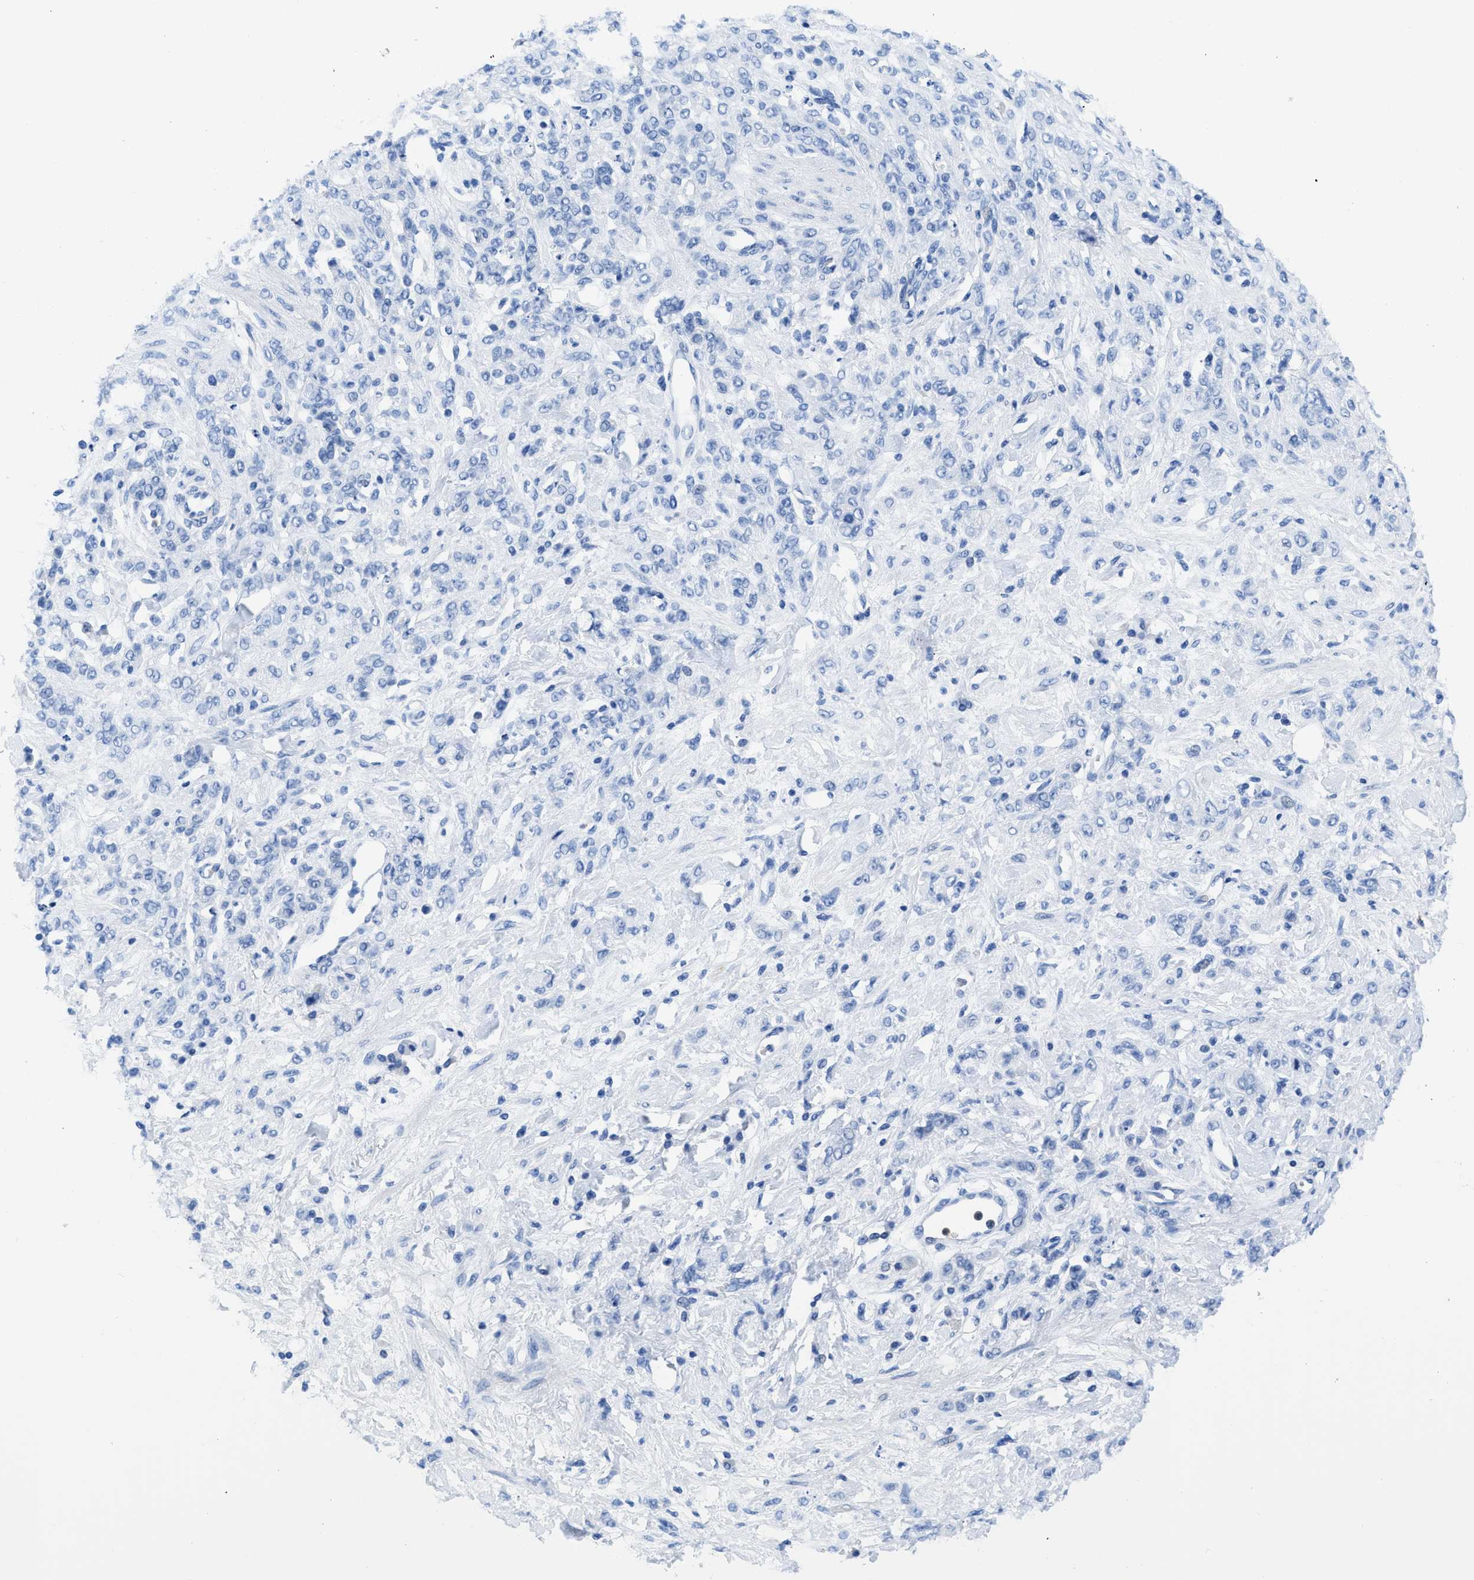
{"staining": {"intensity": "negative", "quantity": "none", "location": "none"}, "tissue": "stomach cancer", "cell_type": "Tumor cells", "image_type": "cancer", "snomed": [{"axis": "morphology", "description": "Normal tissue, NOS"}, {"axis": "morphology", "description": "Adenocarcinoma, NOS"}, {"axis": "topography", "description": "Stomach"}], "caption": "This is a micrograph of IHC staining of adenocarcinoma (stomach), which shows no positivity in tumor cells.", "gene": "NEB", "patient": {"sex": "male", "age": 82}}